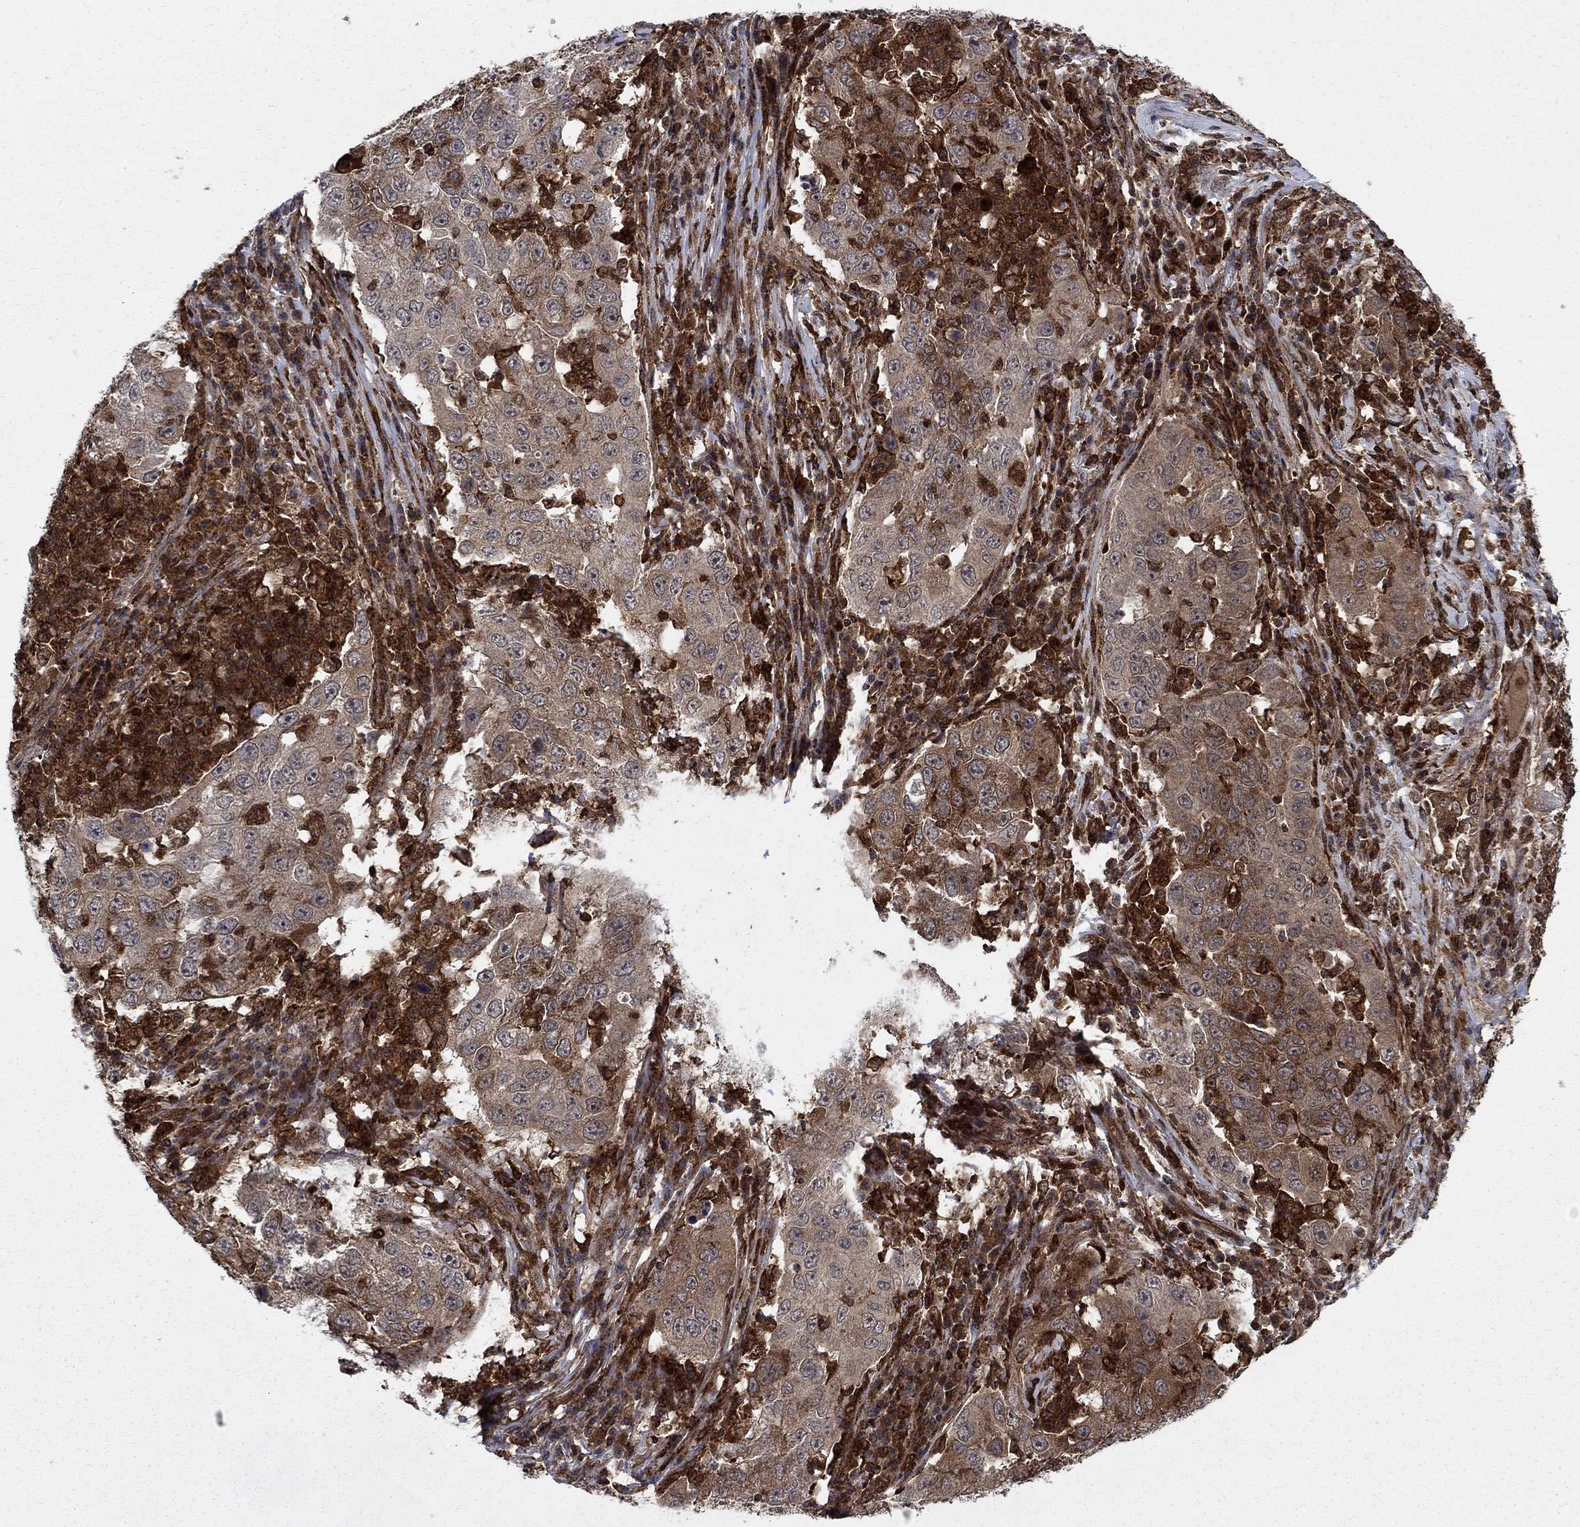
{"staining": {"intensity": "moderate", "quantity": "<25%", "location": "cytoplasmic/membranous"}, "tissue": "lung cancer", "cell_type": "Tumor cells", "image_type": "cancer", "snomed": [{"axis": "morphology", "description": "Adenocarcinoma, NOS"}, {"axis": "topography", "description": "Lung"}], "caption": "Lung cancer tissue demonstrates moderate cytoplasmic/membranous staining in approximately <25% of tumor cells, visualized by immunohistochemistry.", "gene": "IFI35", "patient": {"sex": "male", "age": 73}}